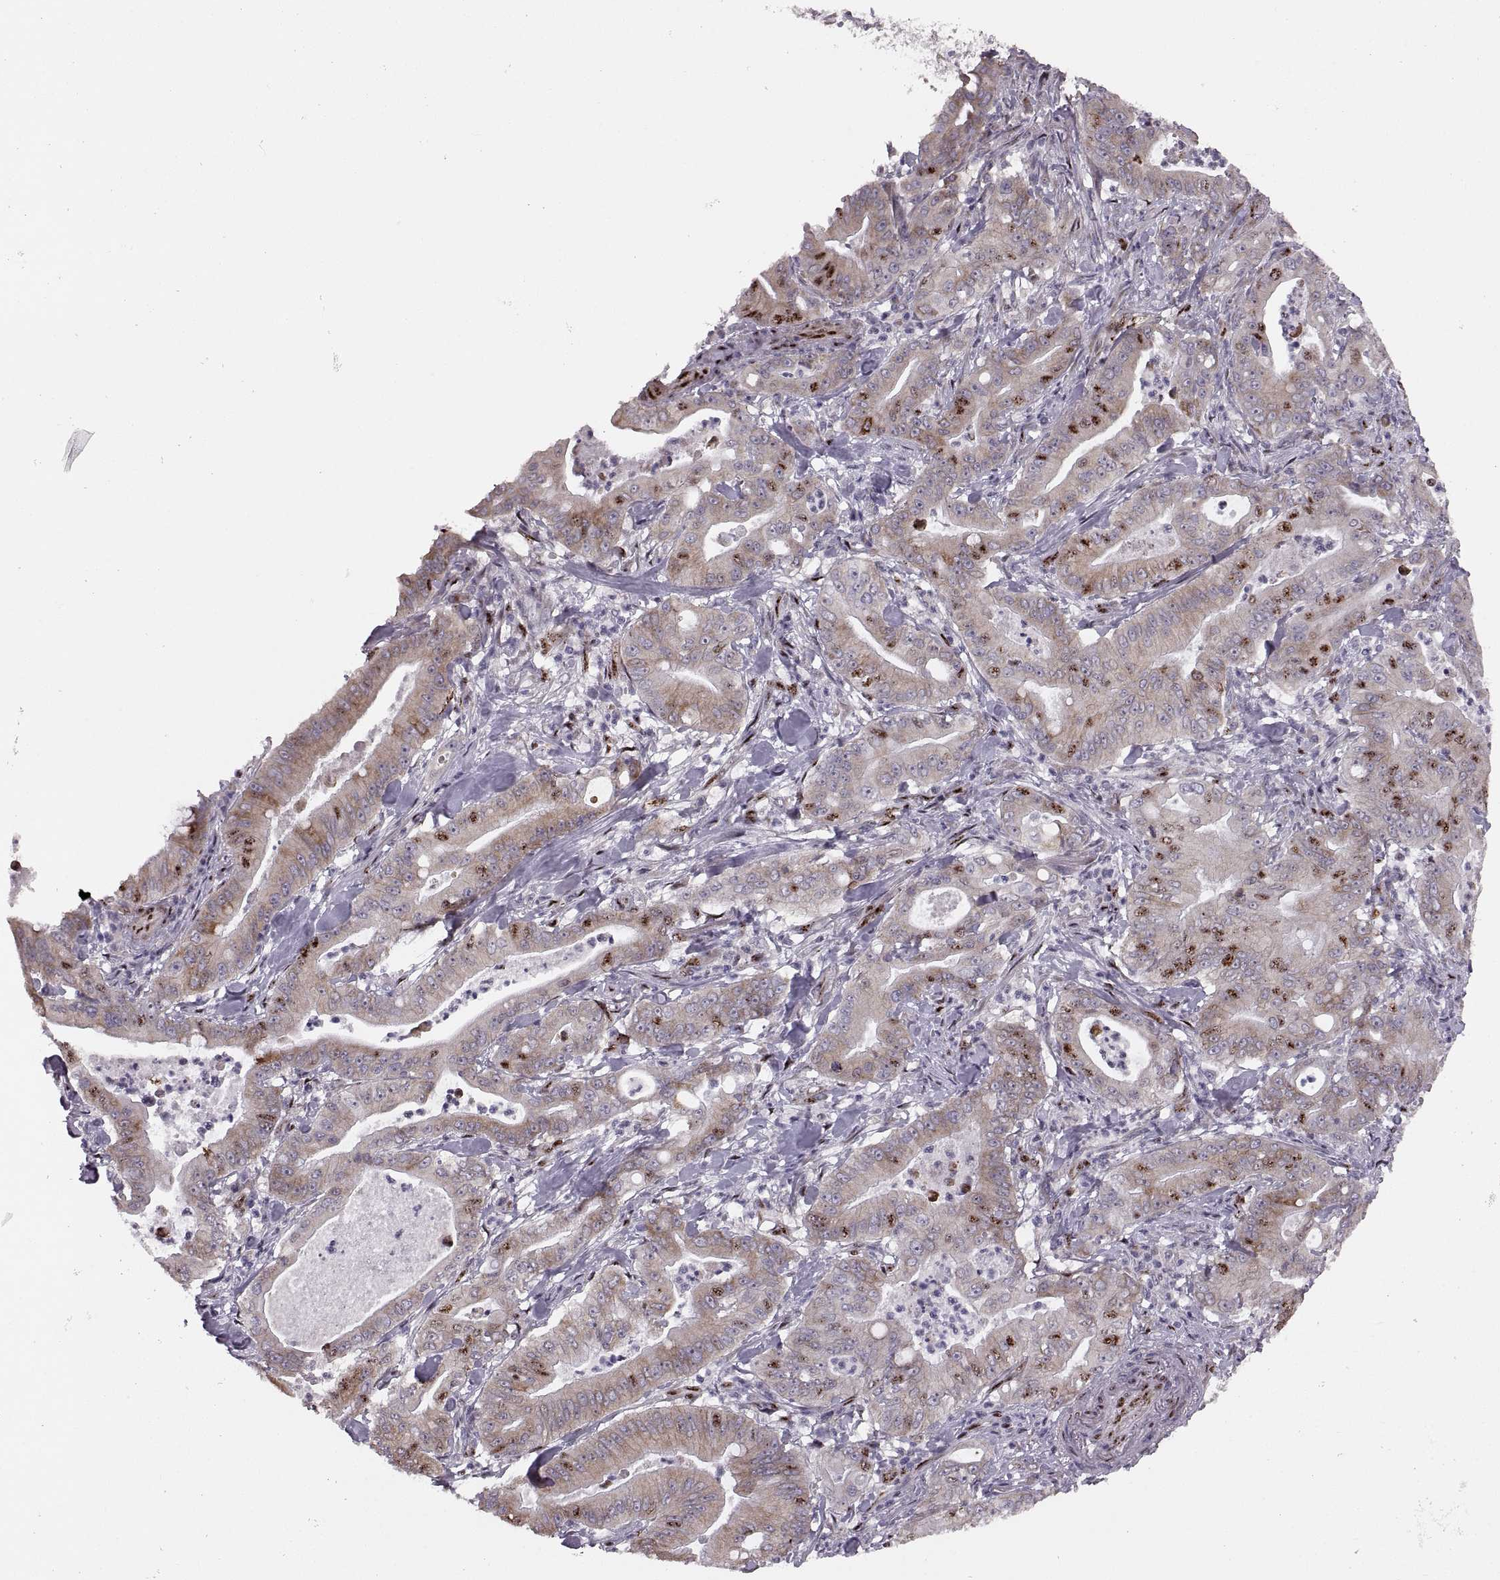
{"staining": {"intensity": "strong", "quantity": "<25%", "location": "nuclear"}, "tissue": "pancreatic cancer", "cell_type": "Tumor cells", "image_type": "cancer", "snomed": [{"axis": "morphology", "description": "Adenocarcinoma, NOS"}, {"axis": "topography", "description": "Pancreas"}], "caption": "The histopathology image displays immunohistochemical staining of pancreatic adenocarcinoma. There is strong nuclear positivity is appreciated in approximately <25% of tumor cells.", "gene": "ZCCHC17", "patient": {"sex": "male", "age": 71}}